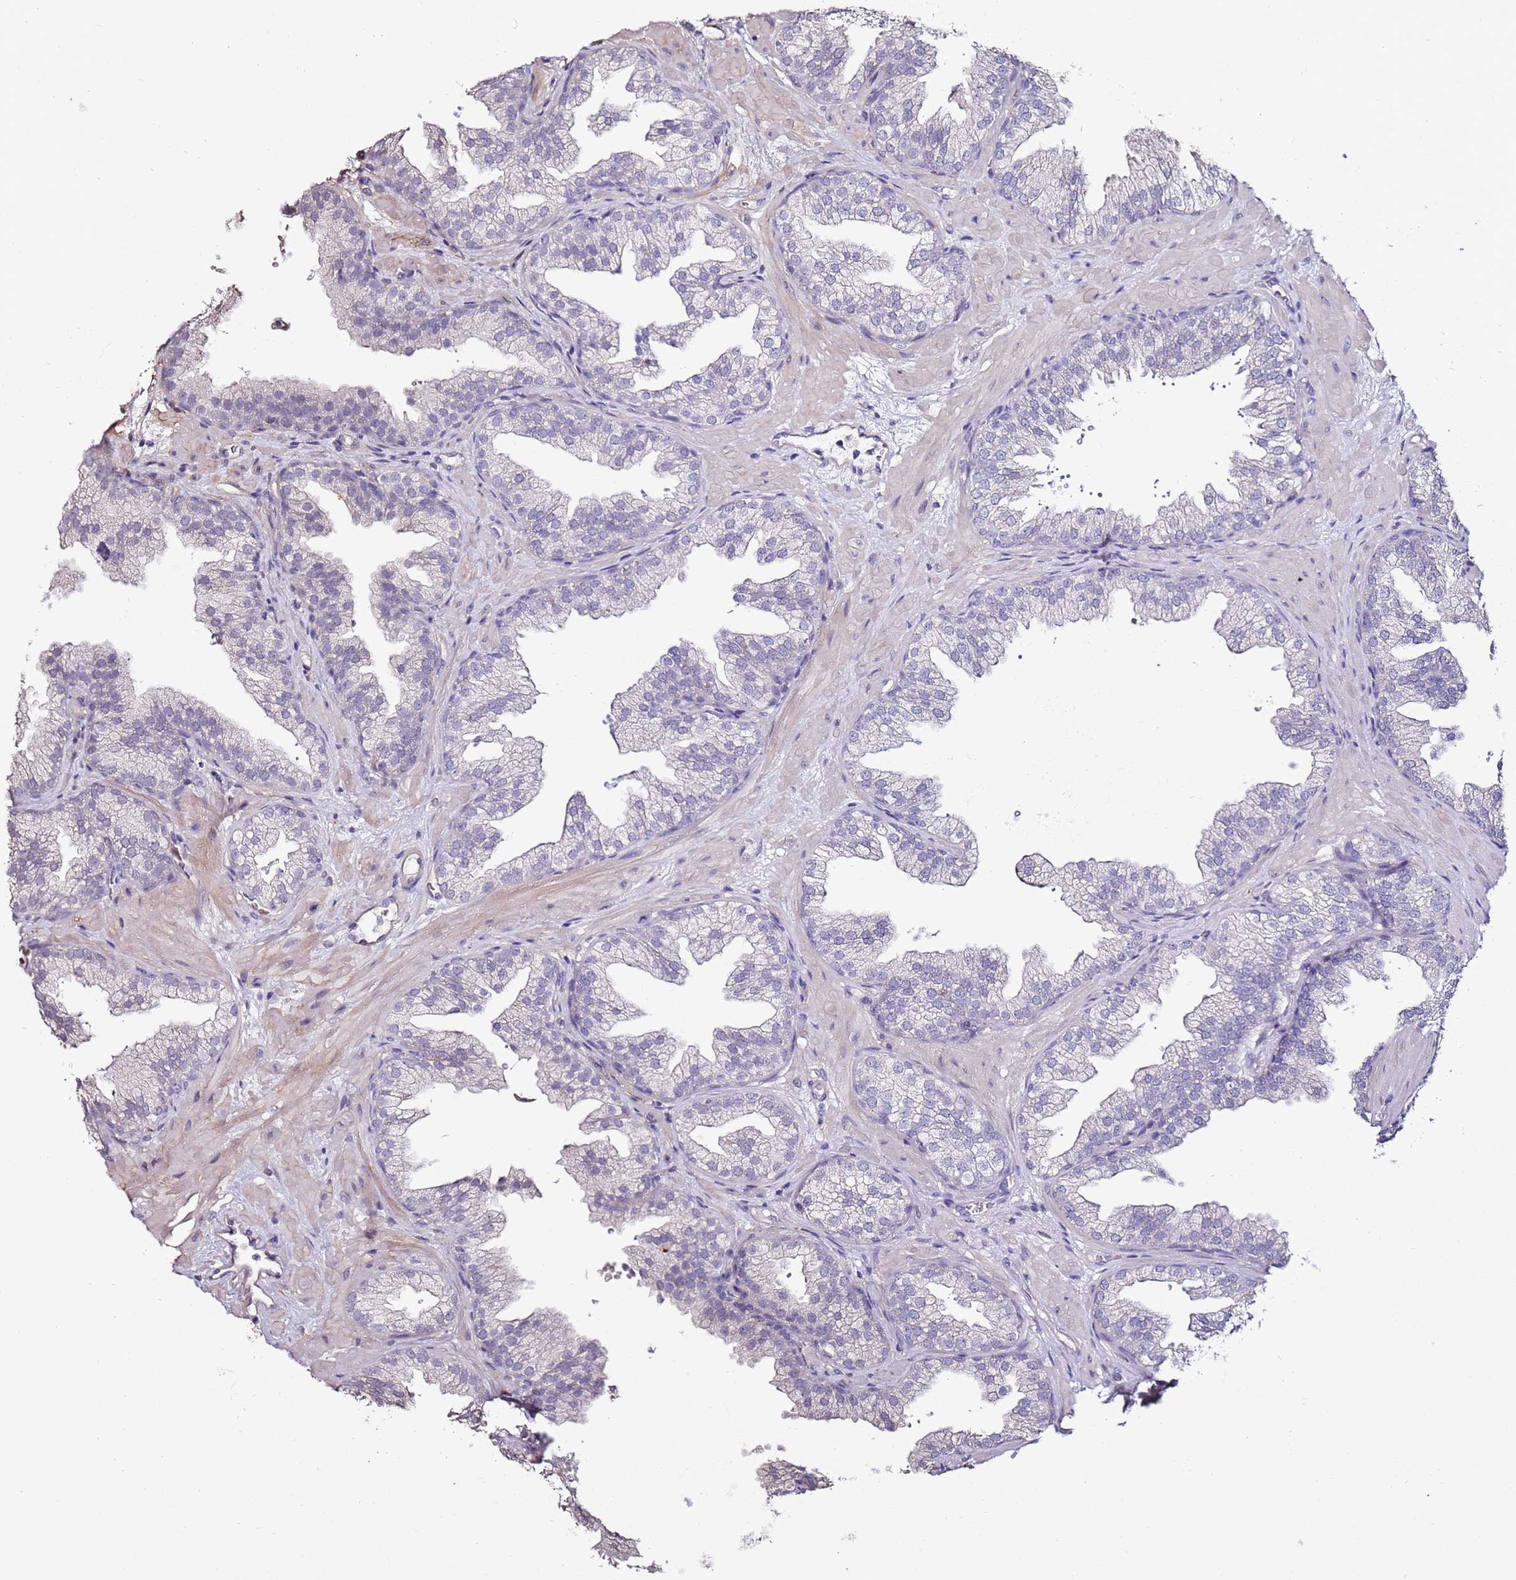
{"staining": {"intensity": "negative", "quantity": "none", "location": "none"}, "tissue": "prostate", "cell_type": "Glandular cells", "image_type": "normal", "snomed": [{"axis": "morphology", "description": "Normal tissue, NOS"}, {"axis": "topography", "description": "Prostate"}], "caption": "This is an IHC photomicrograph of normal human prostate. There is no positivity in glandular cells.", "gene": "C3orf80", "patient": {"sex": "male", "age": 37}}